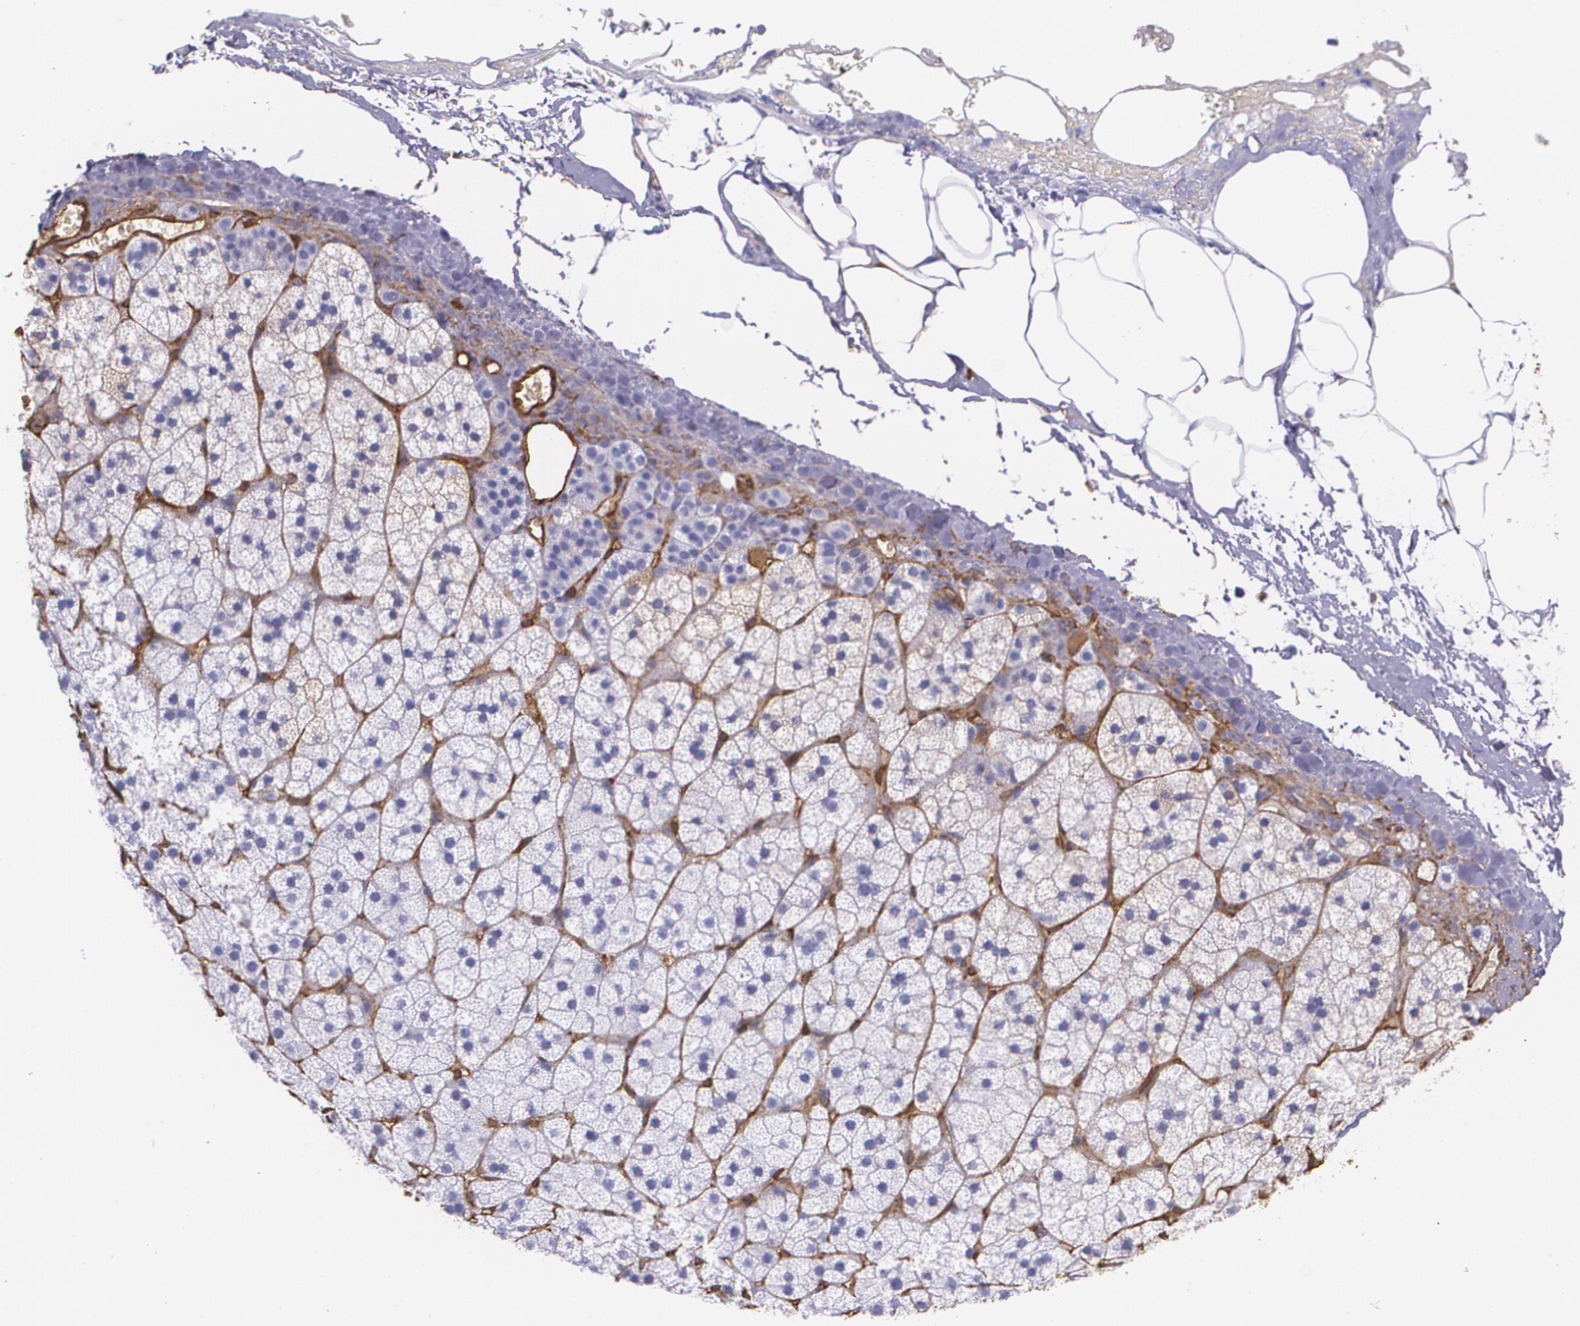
{"staining": {"intensity": "negative", "quantity": "none", "location": "none"}, "tissue": "adrenal gland", "cell_type": "Glandular cells", "image_type": "normal", "snomed": [{"axis": "morphology", "description": "Normal tissue, NOS"}, {"axis": "topography", "description": "Adrenal gland"}], "caption": "The photomicrograph demonstrates no significant expression in glandular cells of adrenal gland. Brightfield microscopy of immunohistochemistry (IHC) stained with DAB (brown) and hematoxylin (blue), captured at high magnification.", "gene": "MMP2", "patient": {"sex": "male", "age": 35}}